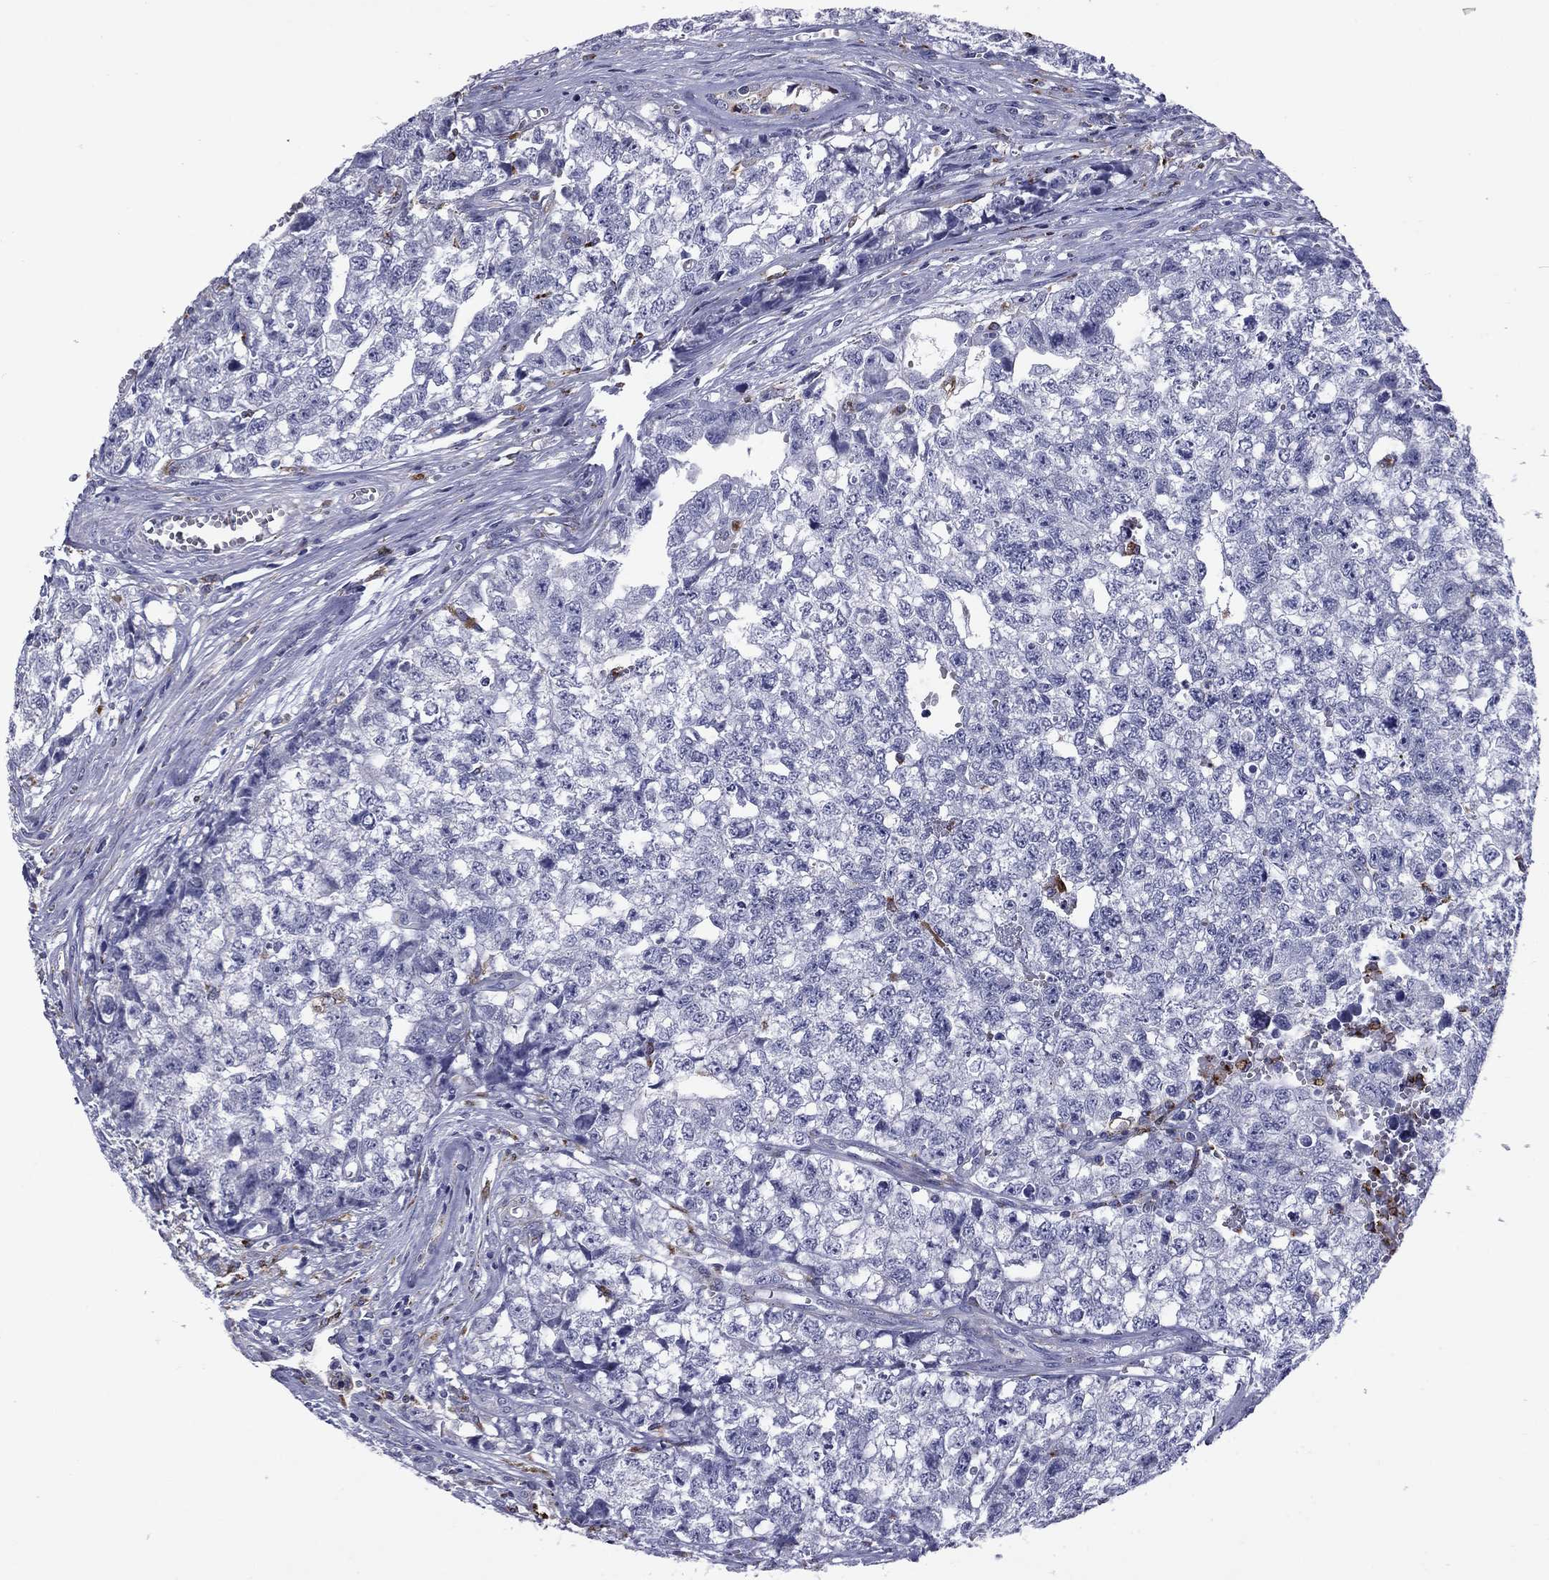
{"staining": {"intensity": "negative", "quantity": "none", "location": "none"}, "tissue": "testis cancer", "cell_type": "Tumor cells", "image_type": "cancer", "snomed": [{"axis": "morphology", "description": "Seminoma, NOS"}, {"axis": "morphology", "description": "Carcinoma, Embryonal, NOS"}, {"axis": "topography", "description": "Testis"}], "caption": "This is an immunohistochemistry (IHC) micrograph of human testis embryonal carcinoma. There is no positivity in tumor cells.", "gene": "MADCAM1", "patient": {"sex": "male", "age": 22}}